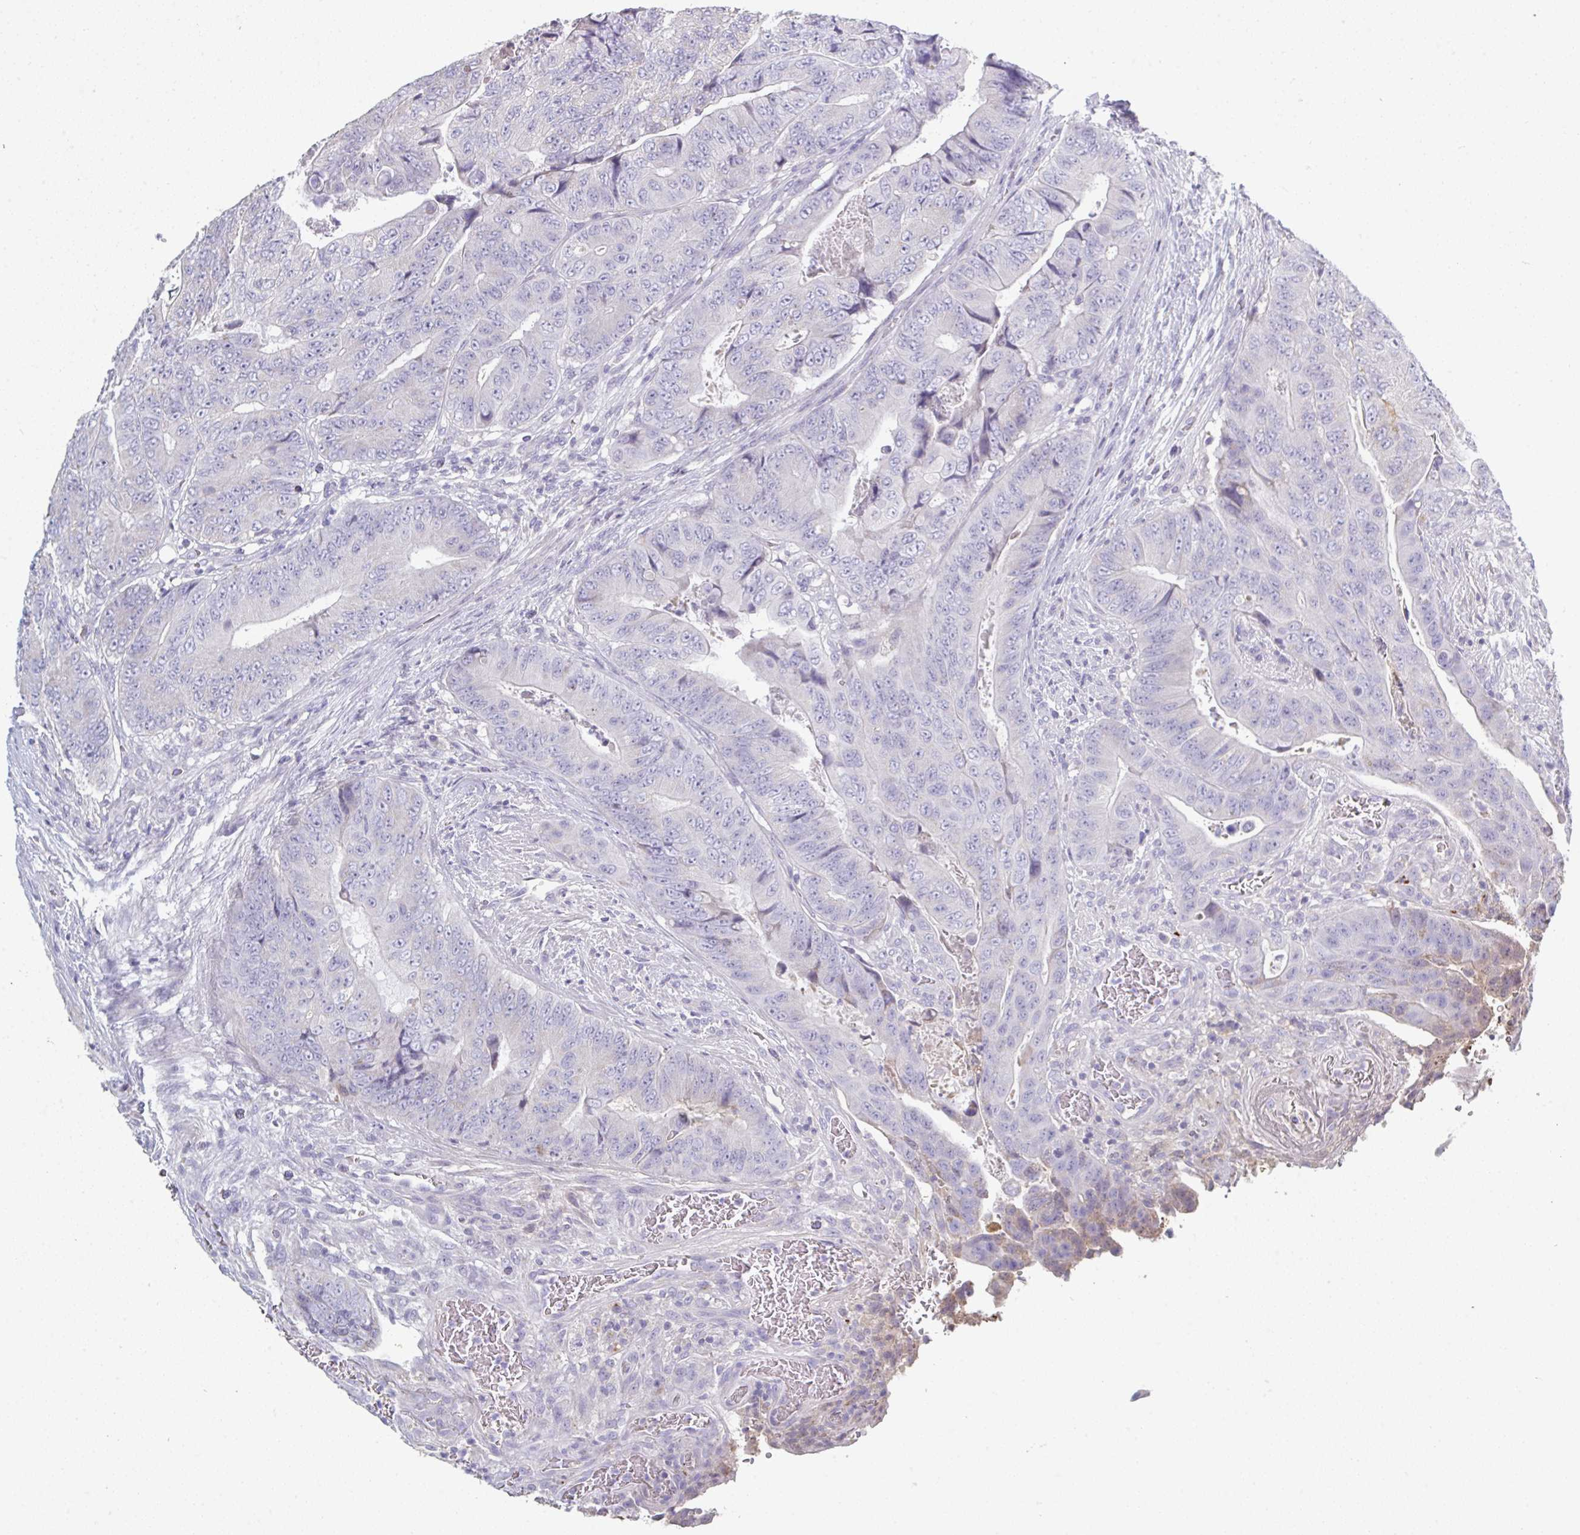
{"staining": {"intensity": "negative", "quantity": "none", "location": "none"}, "tissue": "colorectal cancer", "cell_type": "Tumor cells", "image_type": "cancer", "snomed": [{"axis": "morphology", "description": "Adenocarcinoma, NOS"}, {"axis": "topography", "description": "Colon"}], "caption": "DAB (3,3'-diaminobenzidine) immunohistochemical staining of adenocarcinoma (colorectal) shows no significant staining in tumor cells.", "gene": "HGFAC", "patient": {"sex": "female", "age": 48}}